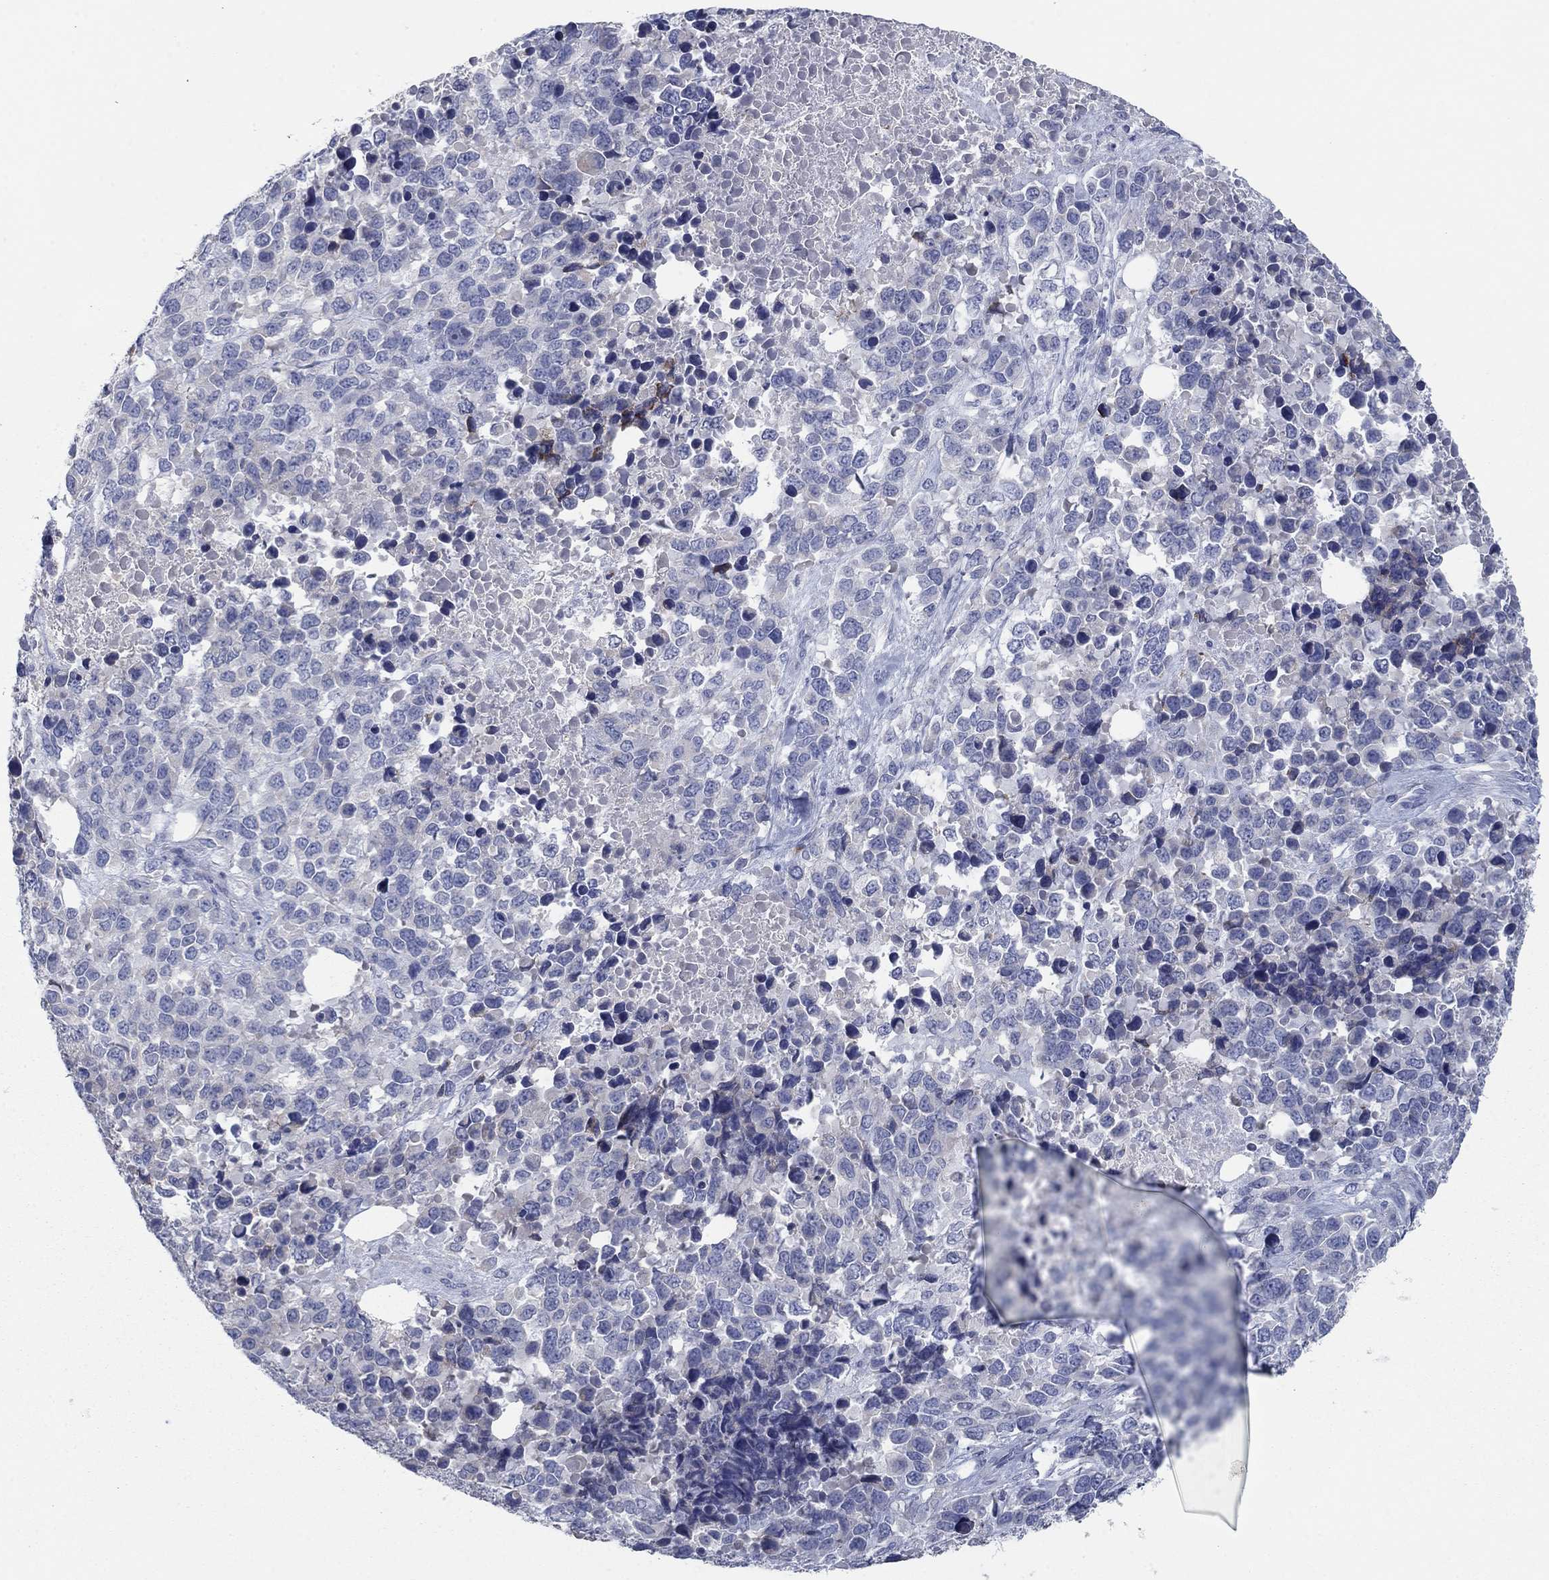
{"staining": {"intensity": "negative", "quantity": "none", "location": "none"}, "tissue": "melanoma", "cell_type": "Tumor cells", "image_type": "cancer", "snomed": [{"axis": "morphology", "description": "Malignant melanoma, Metastatic site"}, {"axis": "topography", "description": "Skin"}], "caption": "Immunohistochemistry (IHC) micrograph of melanoma stained for a protein (brown), which reveals no staining in tumor cells.", "gene": "APOC3", "patient": {"sex": "male", "age": 84}}